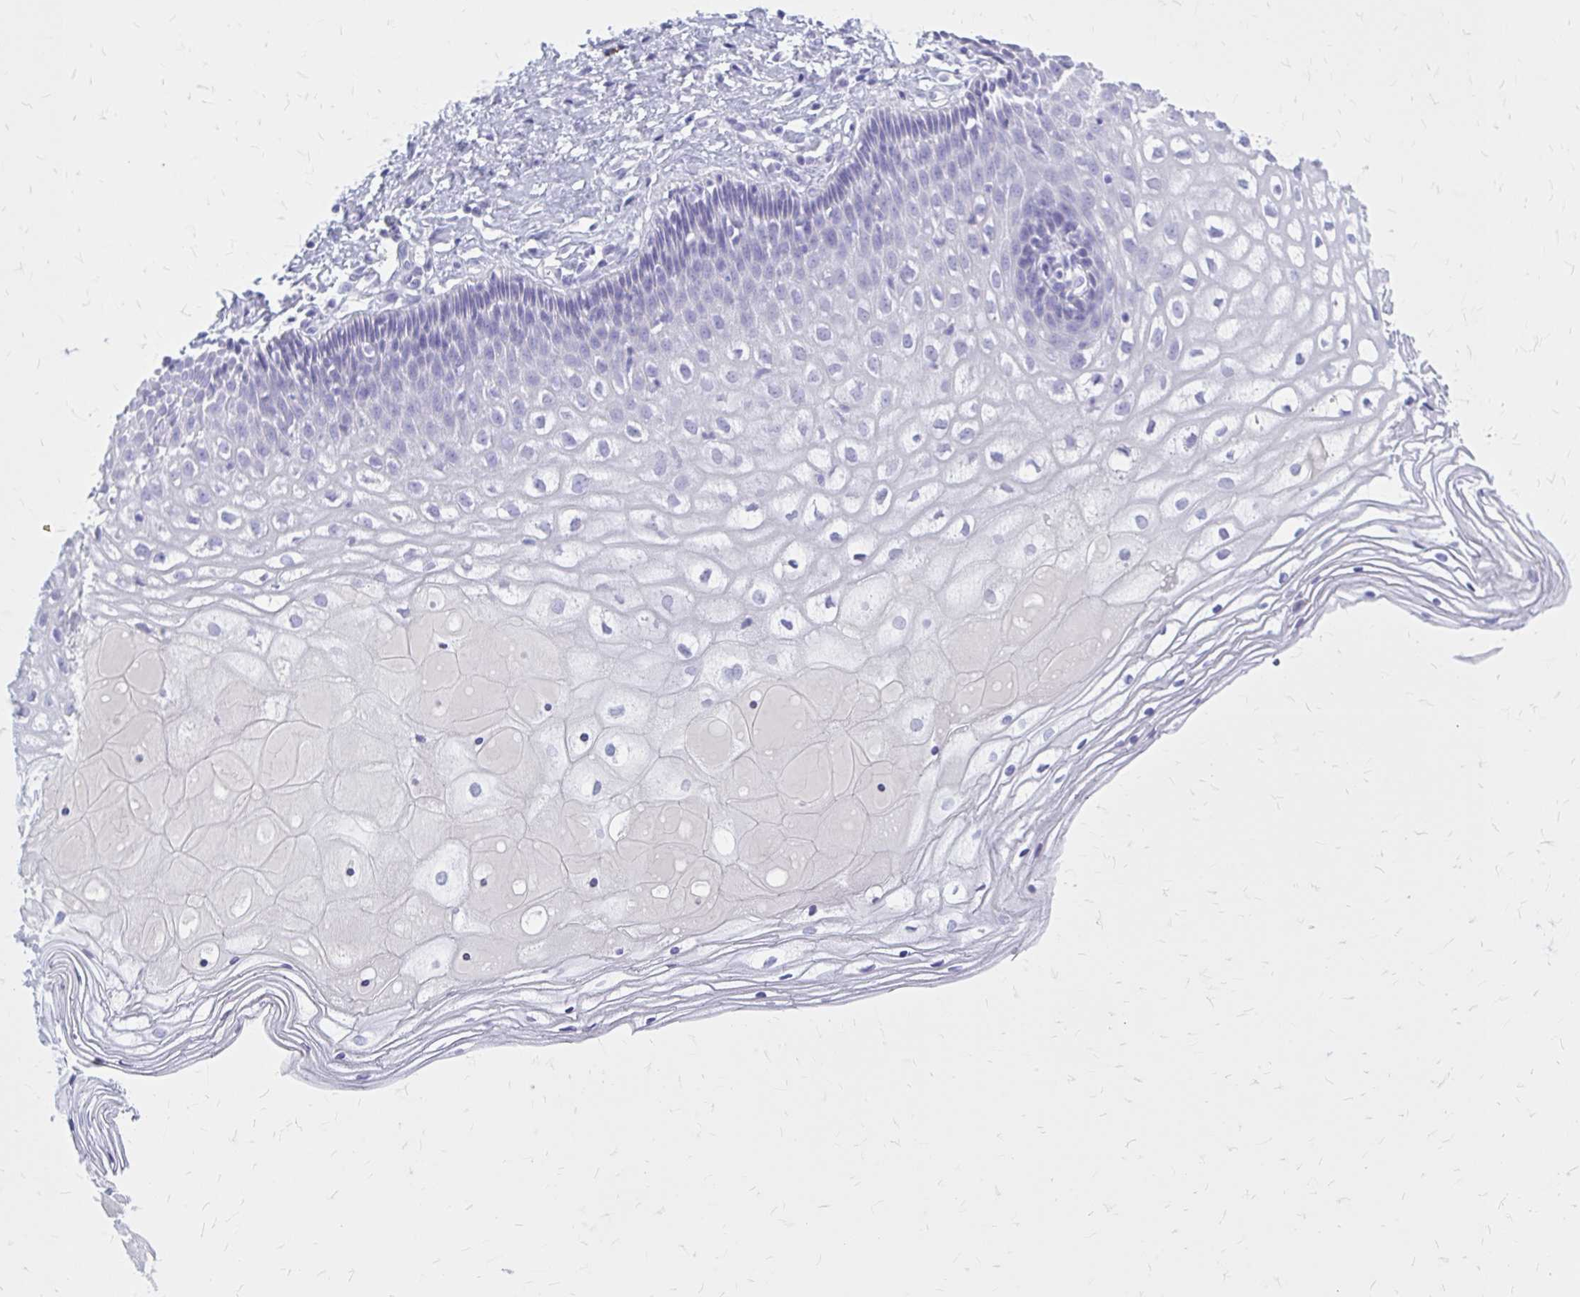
{"staining": {"intensity": "negative", "quantity": "none", "location": "none"}, "tissue": "cervix", "cell_type": "Glandular cells", "image_type": "normal", "snomed": [{"axis": "morphology", "description": "Normal tissue, NOS"}, {"axis": "topography", "description": "Cervix"}], "caption": "A high-resolution histopathology image shows immunohistochemistry (IHC) staining of benign cervix, which shows no significant expression in glandular cells. (DAB (3,3'-diaminobenzidine) immunohistochemistry (IHC) with hematoxylin counter stain).", "gene": "KLHDC7A", "patient": {"sex": "female", "age": 36}}